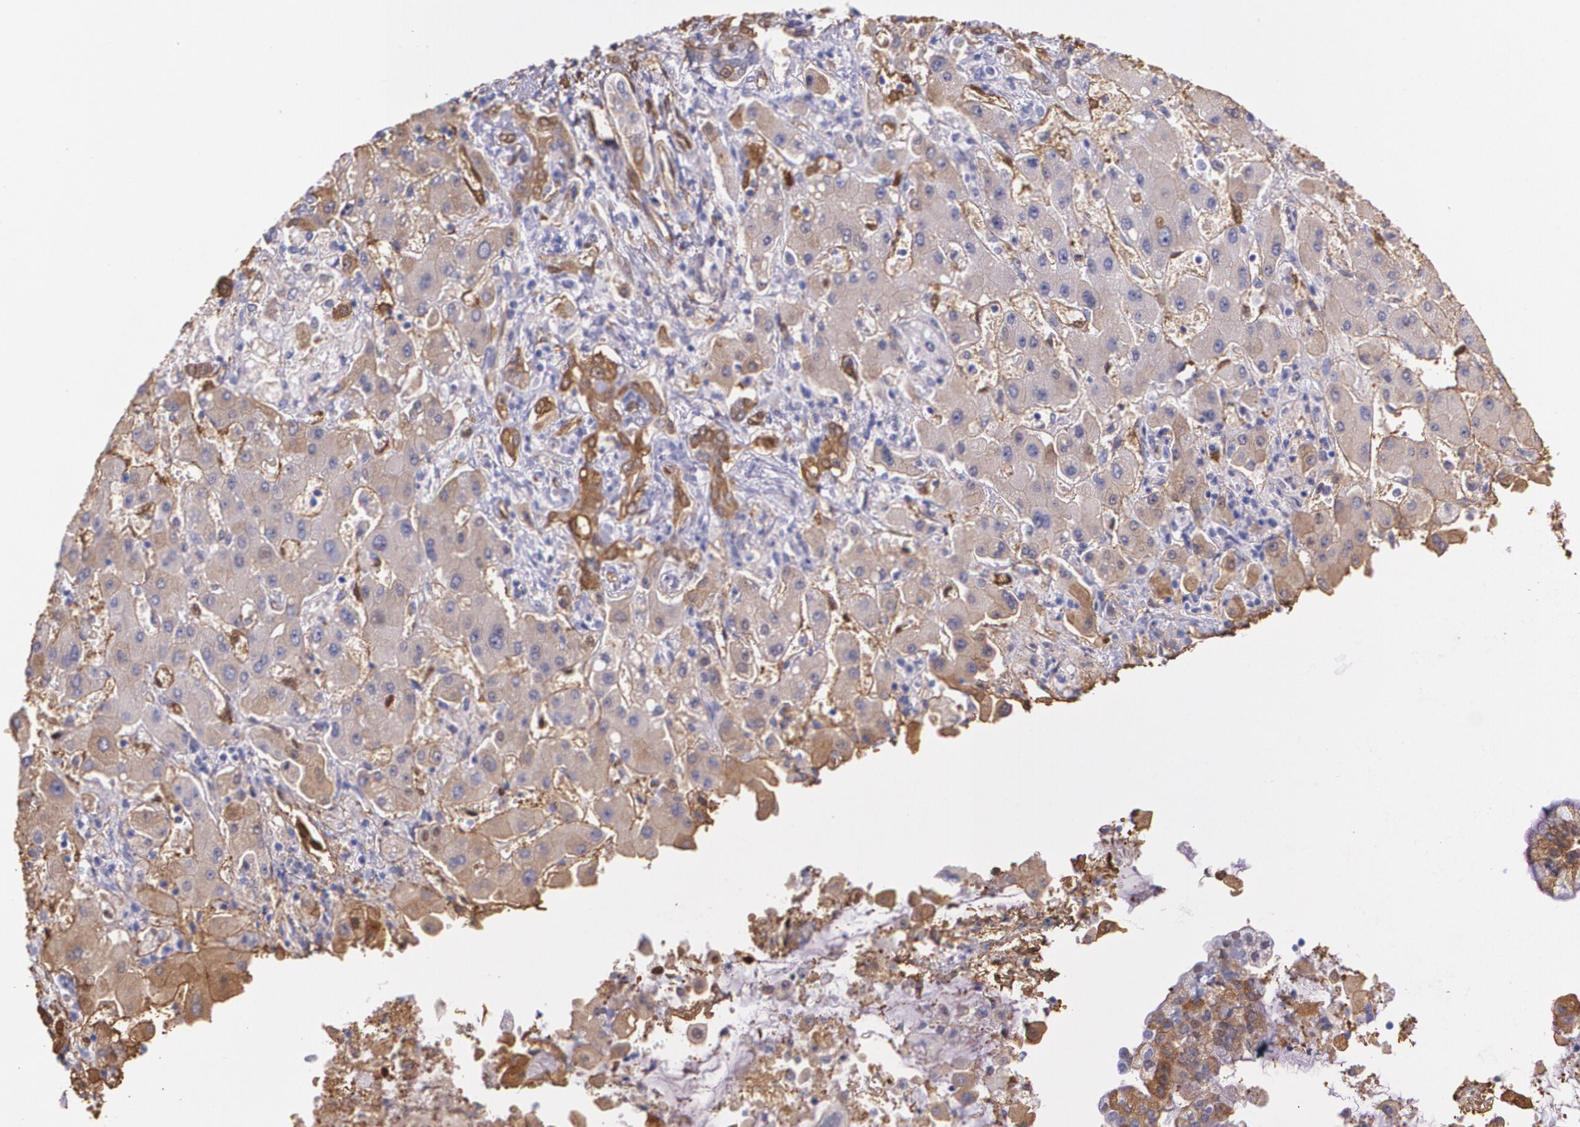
{"staining": {"intensity": "weak", "quantity": "25%-75%", "location": "cytoplasmic/membranous"}, "tissue": "liver cancer", "cell_type": "Tumor cells", "image_type": "cancer", "snomed": [{"axis": "morphology", "description": "Cholangiocarcinoma"}, {"axis": "topography", "description": "Liver"}], "caption": "Protein expression by IHC reveals weak cytoplasmic/membranous expression in about 25%-75% of tumor cells in liver cancer.", "gene": "MMP2", "patient": {"sex": "male", "age": 50}}